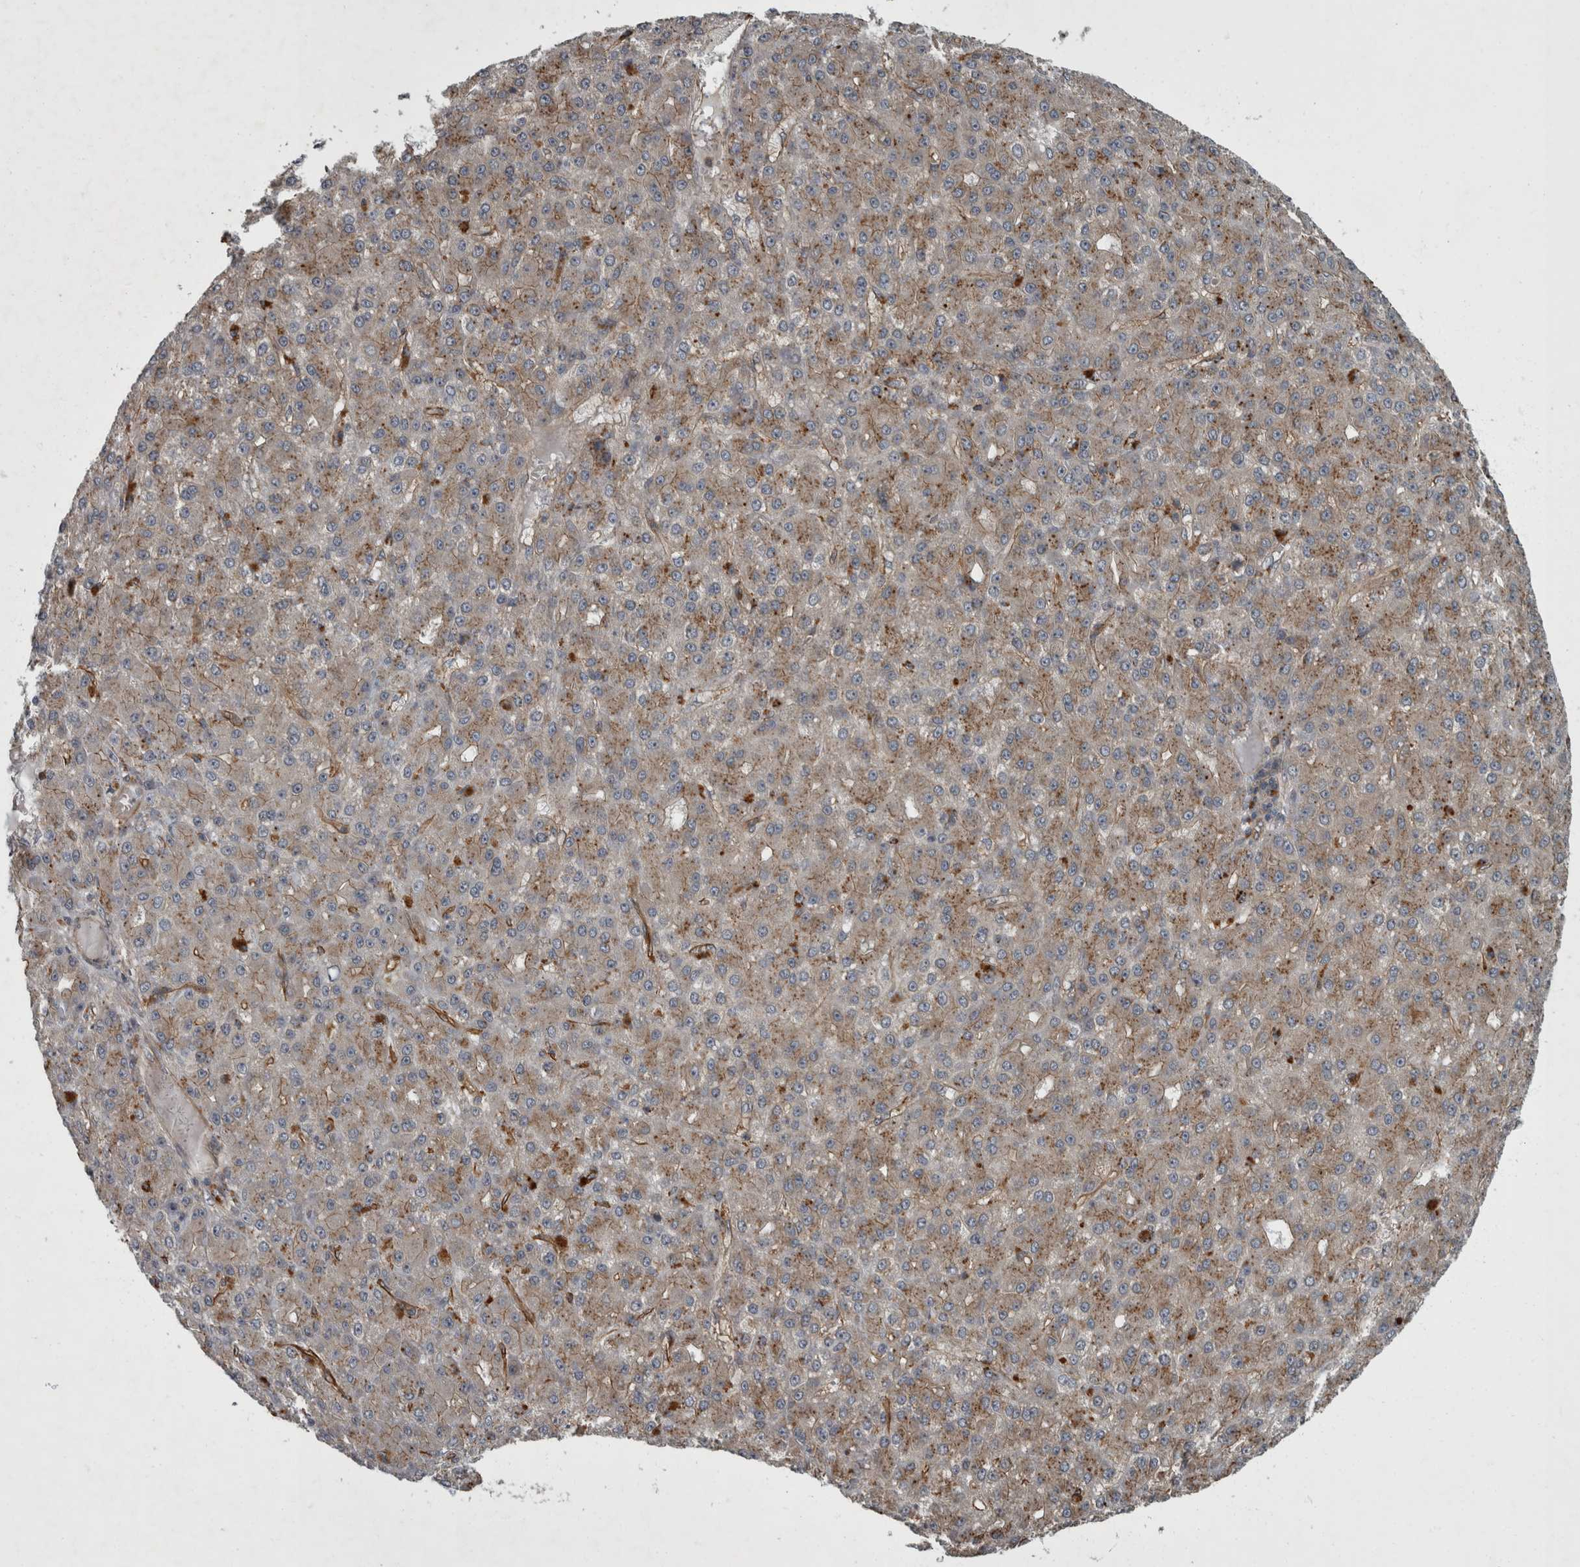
{"staining": {"intensity": "weak", "quantity": "25%-75%", "location": "cytoplasmic/membranous"}, "tissue": "liver cancer", "cell_type": "Tumor cells", "image_type": "cancer", "snomed": [{"axis": "morphology", "description": "Carcinoma, Hepatocellular, NOS"}, {"axis": "topography", "description": "Liver"}], "caption": "Liver cancer (hepatocellular carcinoma) stained with immunohistochemistry (IHC) exhibits weak cytoplasmic/membranous staining in about 25%-75% of tumor cells. Nuclei are stained in blue.", "gene": "VEGFD", "patient": {"sex": "male", "age": 67}}